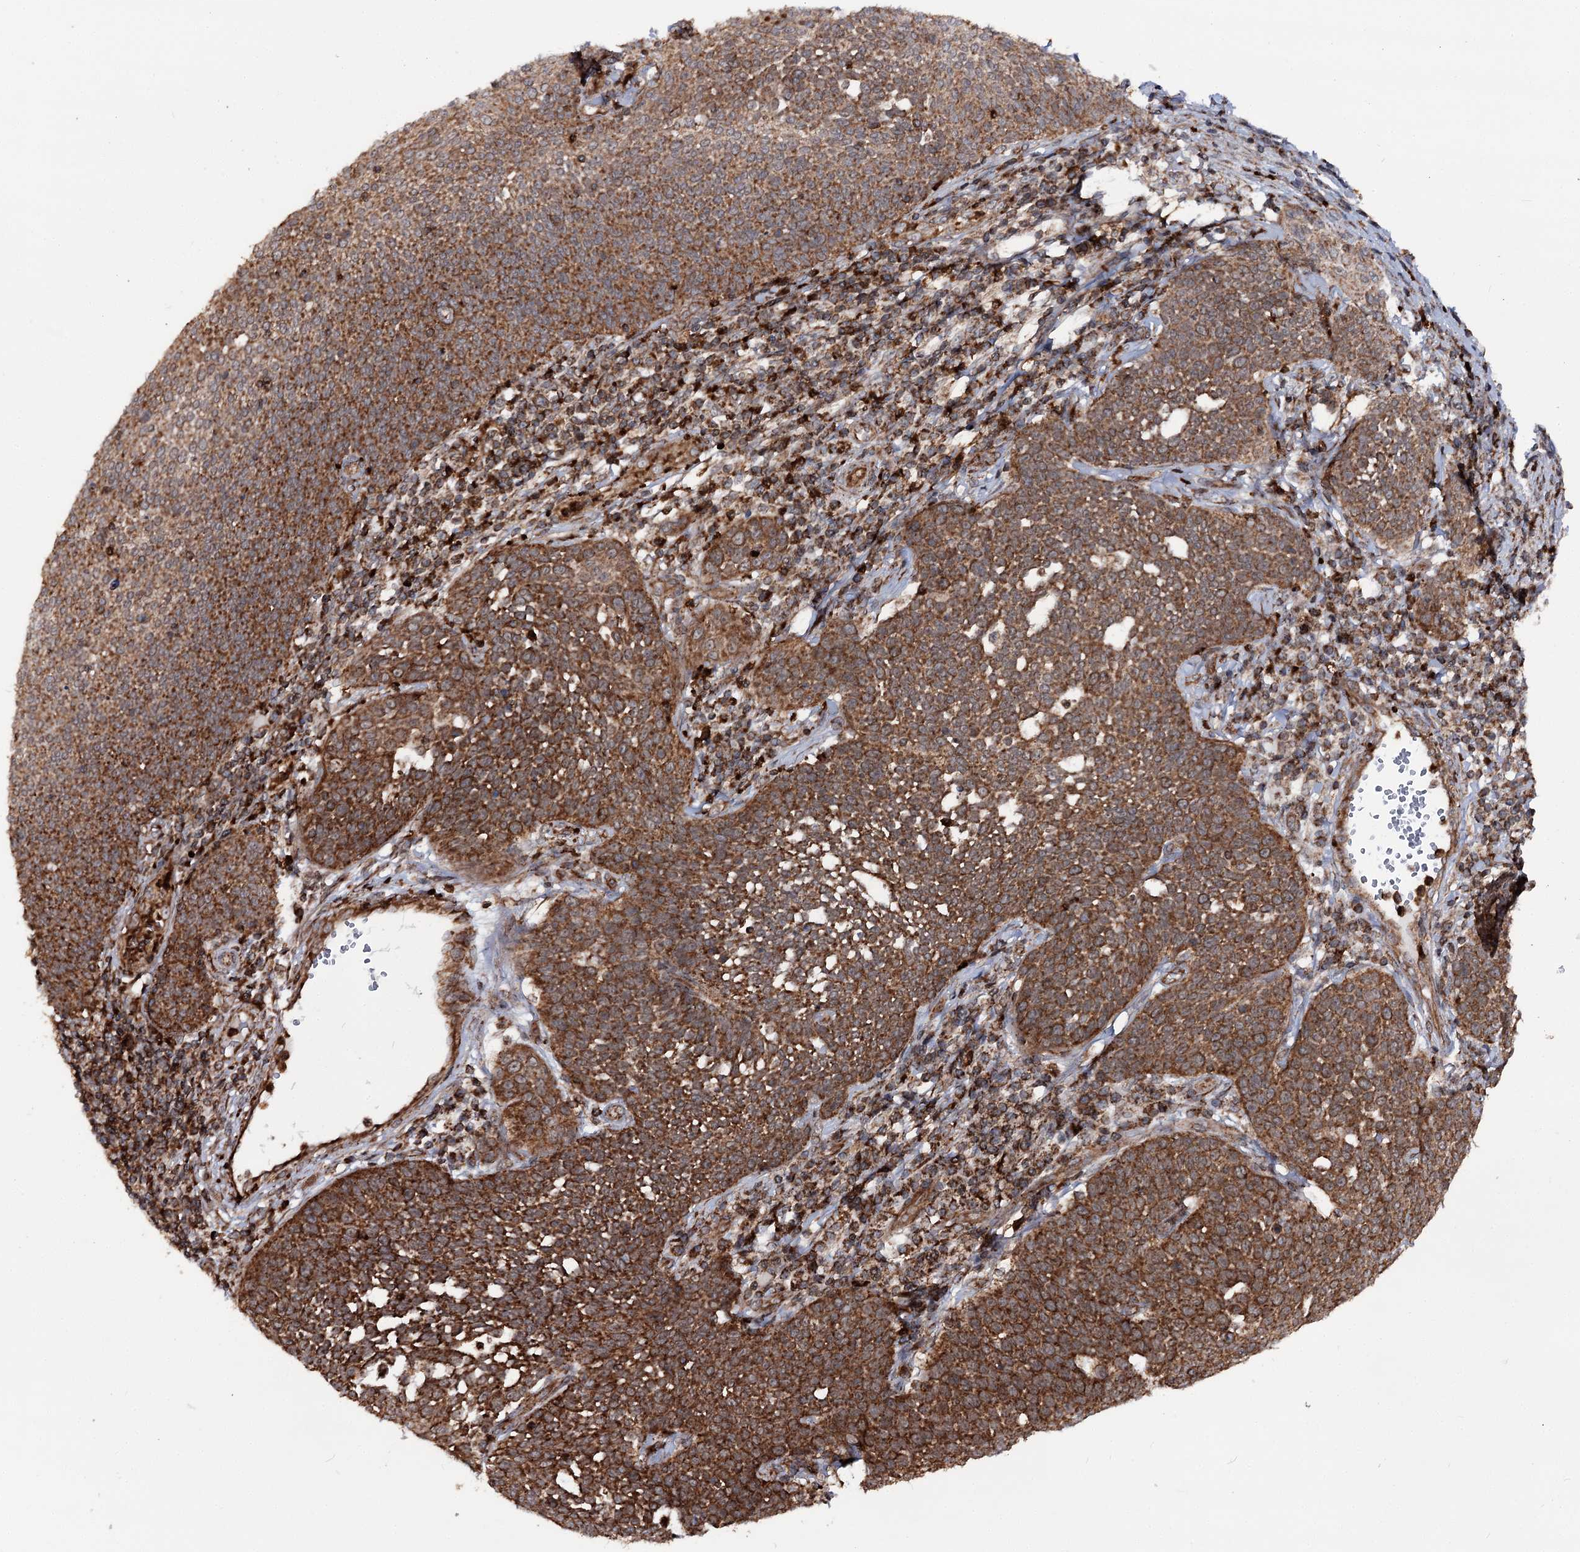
{"staining": {"intensity": "strong", "quantity": ">75%", "location": "cytoplasmic/membranous"}, "tissue": "cervical cancer", "cell_type": "Tumor cells", "image_type": "cancer", "snomed": [{"axis": "morphology", "description": "Squamous cell carcinoma, NOS"}, {"axis": "topography", "description": "Cervix"}], "caption": "A brown stain shows strong cytoplasmic/membranous staining of a protein in human cervical cancer tumor cells.", "gene": "FGFR1OP2", "patient": {"sex": "female", "age": 34}}